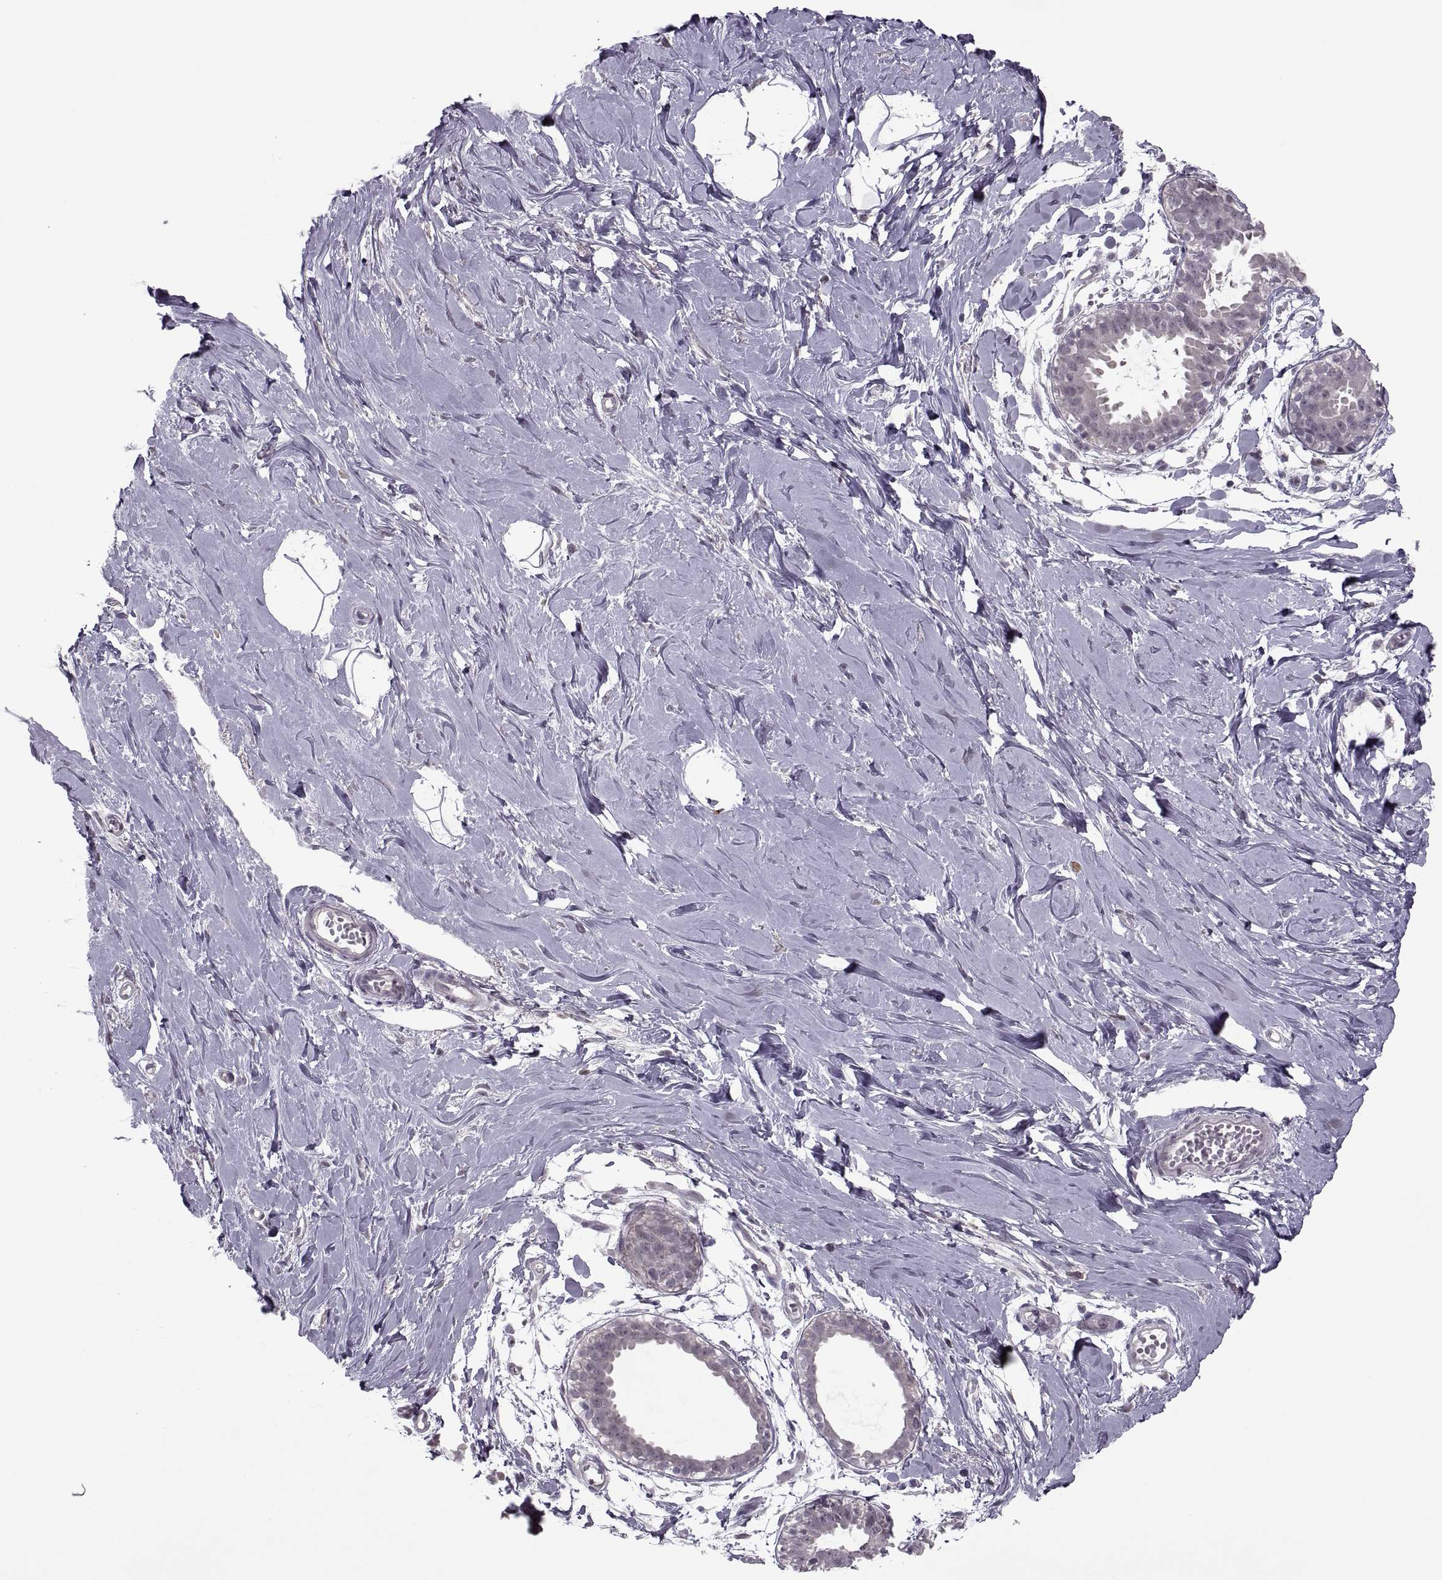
{"staining": {"intensity": "negative", "quantity": "none", "location": "none"}, "tissue": "breast", "cell_type": "Adipocytes", "image_type": "normal", "snomed": [{"axis": "morphology", "description": "Normal tissue, NOS"}, {"axis": "topography", "description": "Breast"}], "caption": "Adipocytes show no significant protein expression in unremarkable breast. (DAB (3,3'-diaminobenzidine) IHC, high magnification).", "gene": "MGAT4D", "patient": {"sex": "female", "age": 49}}